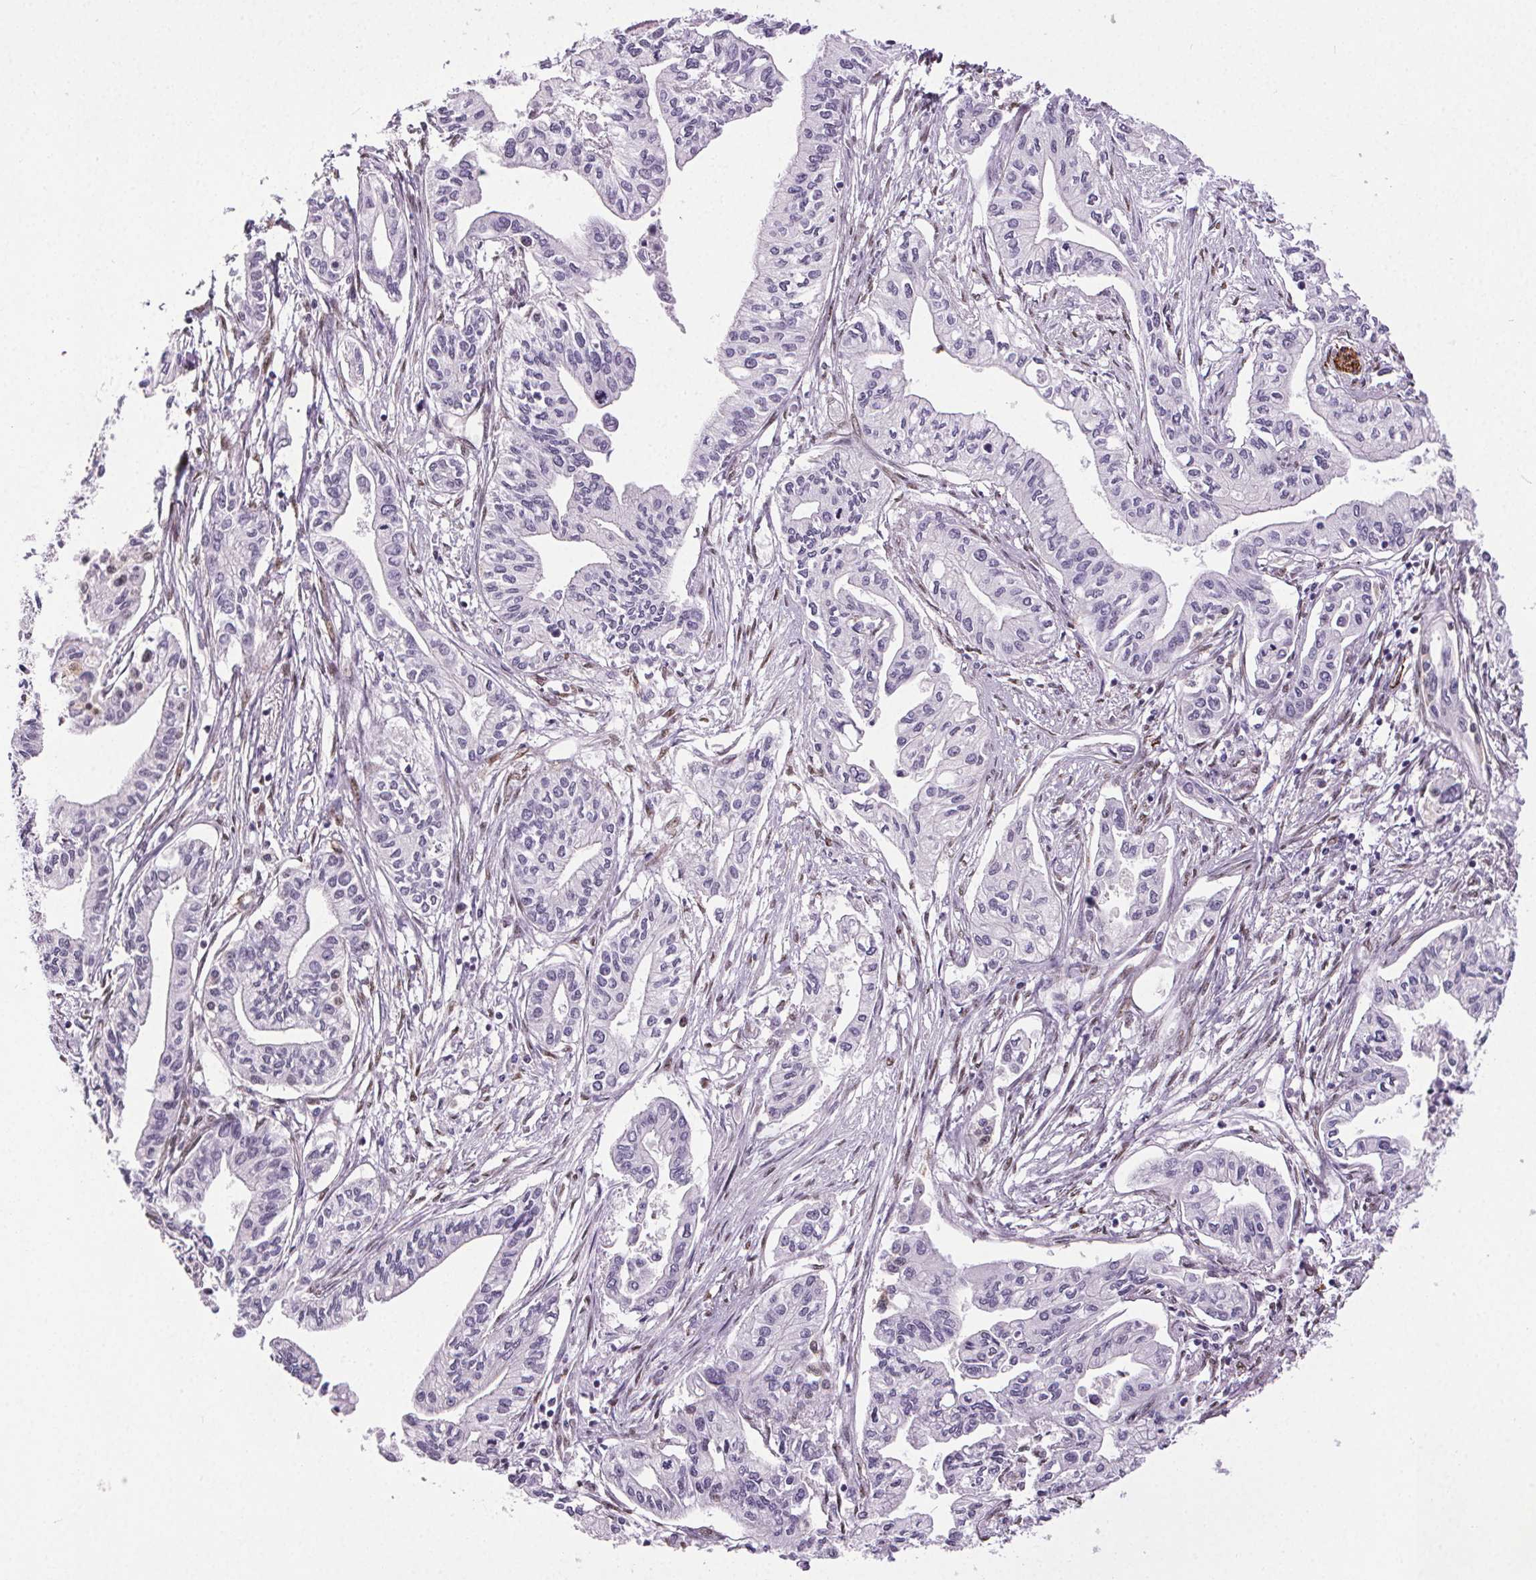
{"staining": {"intensity": "negative", "quantity": "none", "location": "none"}, "tissue": "pancreatic cancer", "cell_type": "Tumor cells", "image_type": "cancer", "snomed": [{"axis": "morphology", "description": "Adenocarcinoma, NOS"}, {"axis": "topography", "description": "Pancreas"}], "caption": "IHC of pancreatic cancer (adenocarcinoma) demonstrates no expression in tumor cells.", "gene": "GP6", "patient": {"sex": "male", "age": 60}}